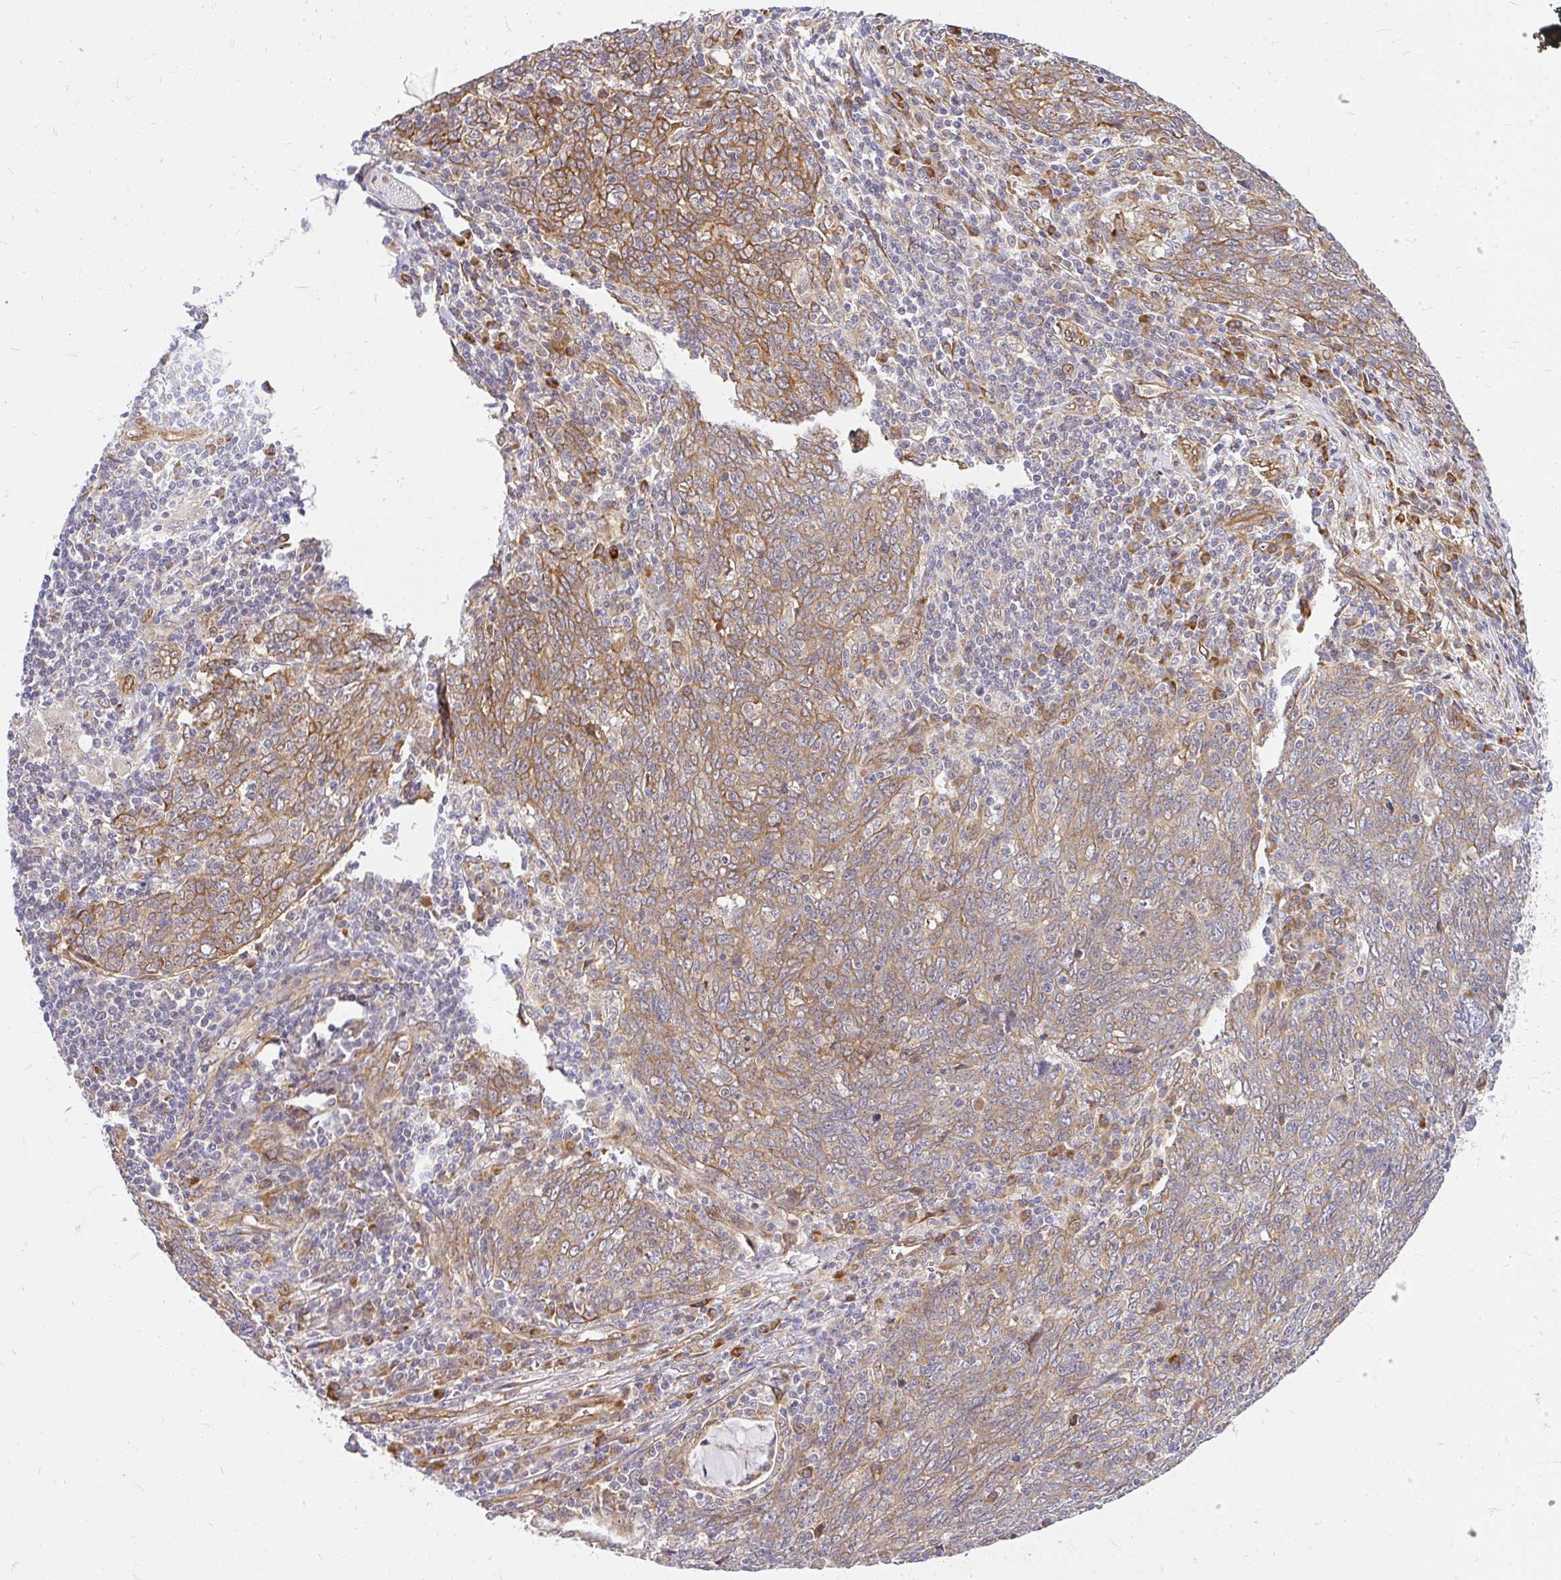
{"staining": {"intensity": "moderate", "quantity": ">75%", "location": "cytoplasmic/membranous"}, "tissue": "lung cancer", "cell_type": "Tumor cells", "image_type": "cancer", "snomed": [{"axis": "morphology", "description": "Squamous cell carcinoma, NOS"}, {"axis": "topography", "description": "Lung"}], "caption": "Immunohistochemistry (IHC) (DAB (3,3'-diaminobenzidine)) staining of human lung cancer reveals moderate cytoplasmic/membranous protein expression in about >75% of tumor cells.", "gene": "RSKR", "patient": {"sex": "female", "age": 72}}